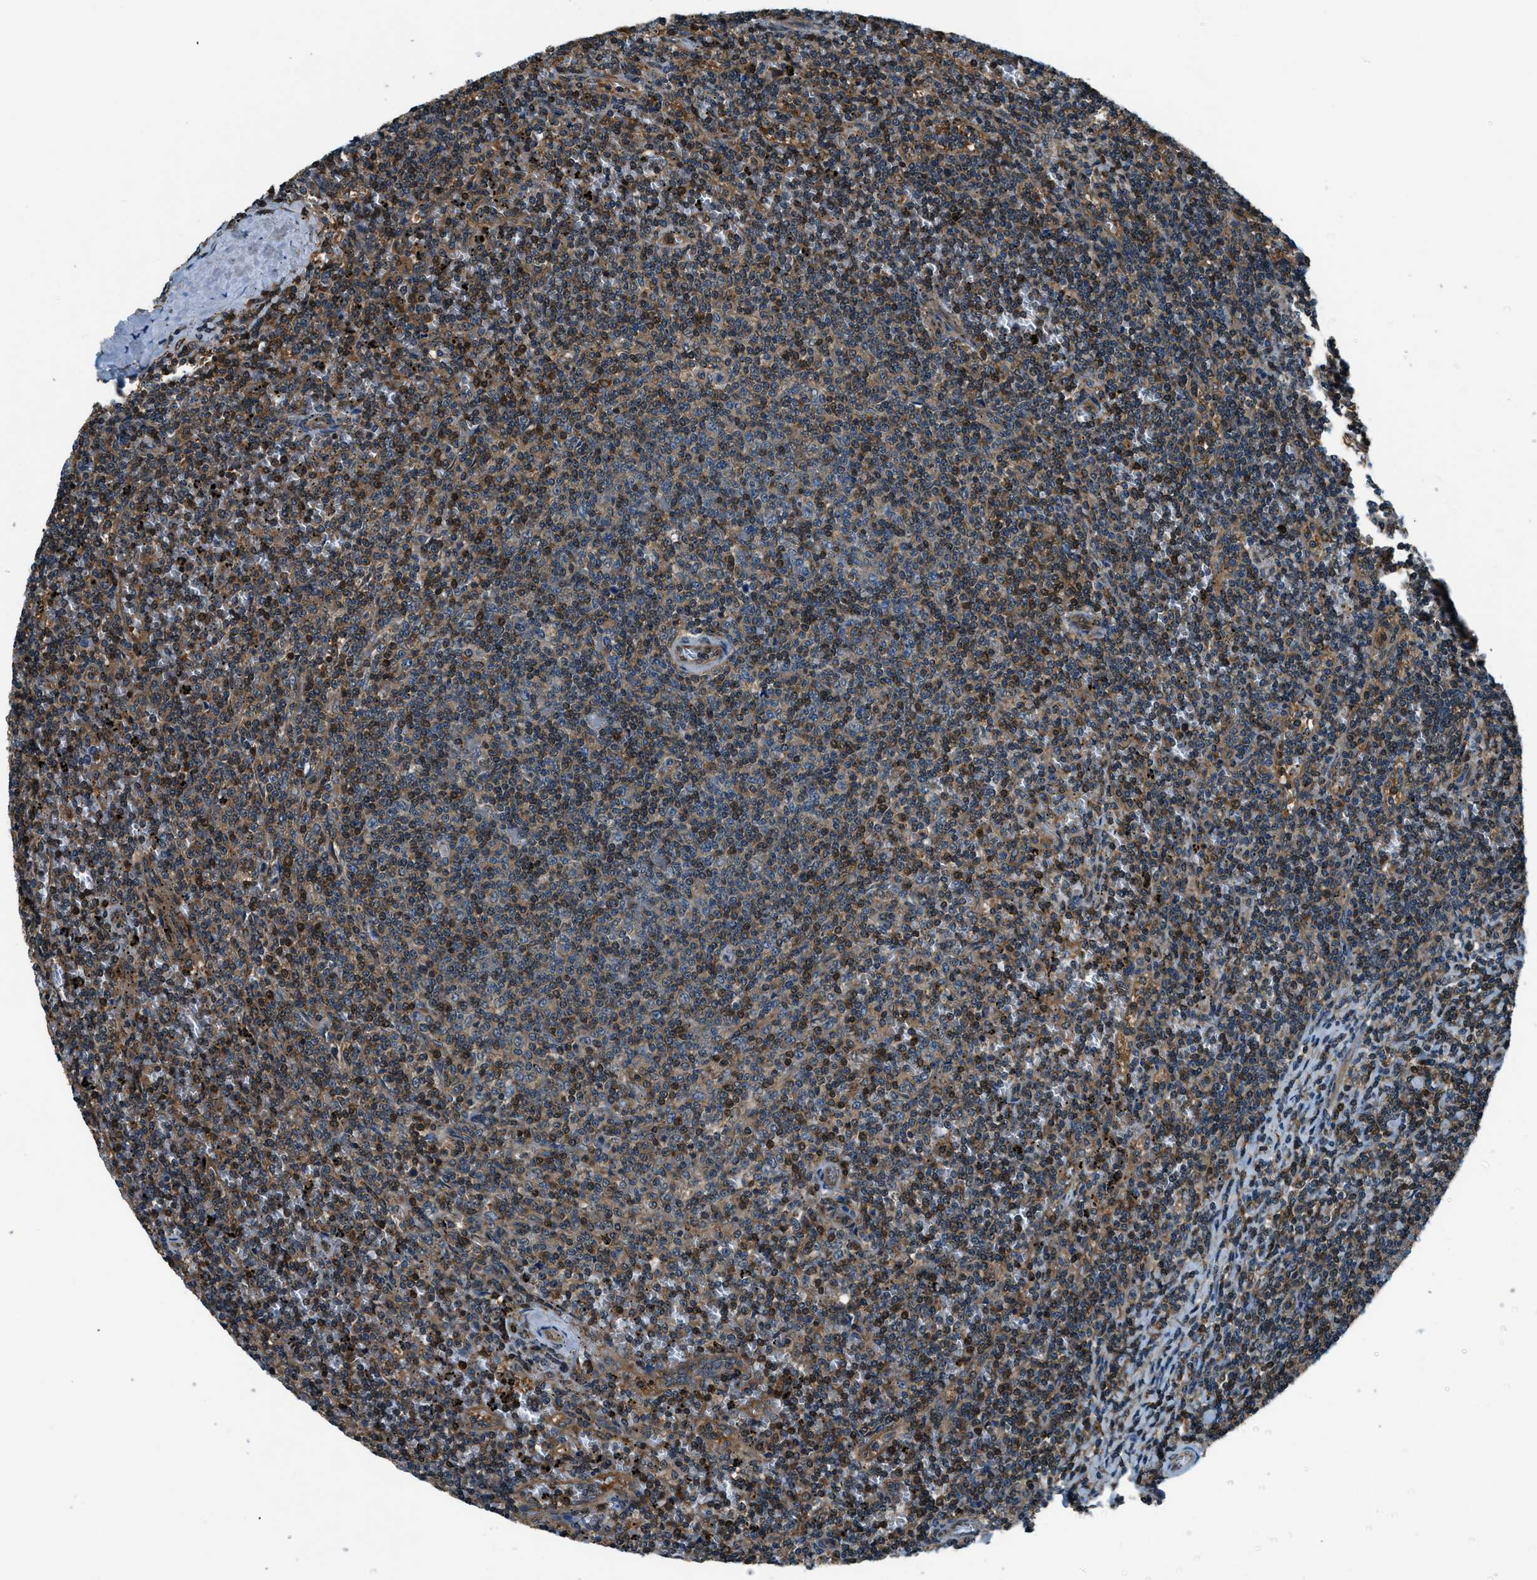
{"staining": {"intensity": "moderate", "quantity": "25%-75%", "location": "cytoplasmic/membranous"}, "tissue": "lymphoma", "cell_type": "Tumor cells", "image_type": "cancer", "snomed": [{"axis": "morphology", "description": "Malignant lymphoma, non-Hodgkin's type, Low grade"}, {"axis": "topography", "description": "Spleen"}], "caption": "Brown immunohistochemical staining in lymphoma exhibits moderate cytoplasmic/membranous positivity in about 25%-75% of tumor cells.", "gene": "HEBP2", "patient": {"sex": "female", "age": 50}}